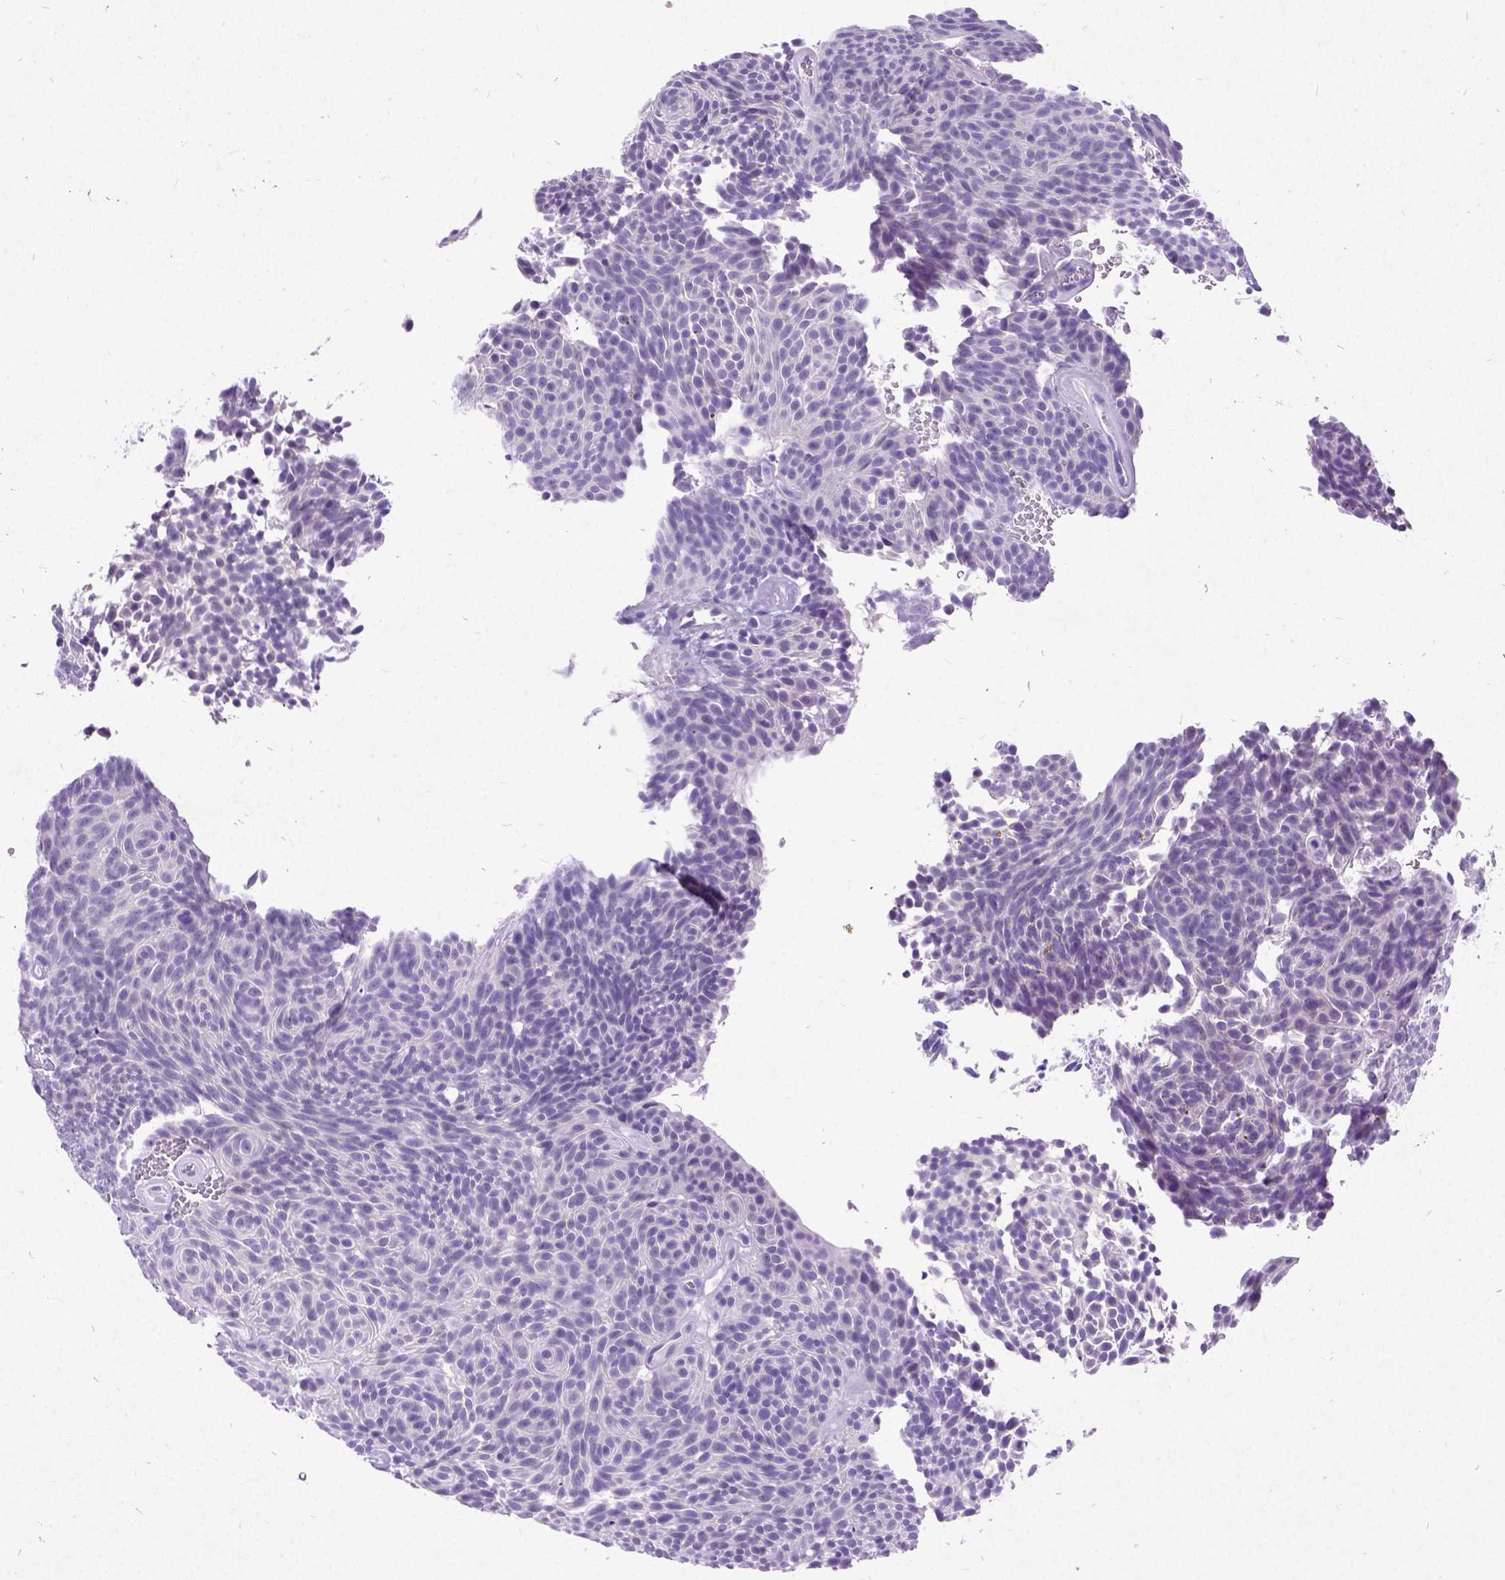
{"staining": {"intensity": "negative", "quantity": "none", "location": "none"}, "tissue": "urothelial cancer", "cell_type": "Tumor cells", "image_type": "cancer", "snomed": [{"axis": "morphology", "description": "Urothelial carcinoma, Low grade"}, {"axis": "topography", "description": "Urinary bladder"}], "caption": "An image of human urothelial cancer is negative for staining in tumor cells.", "gene": "NEUROD4", "patient": {"sex": "male", "age": 77}}